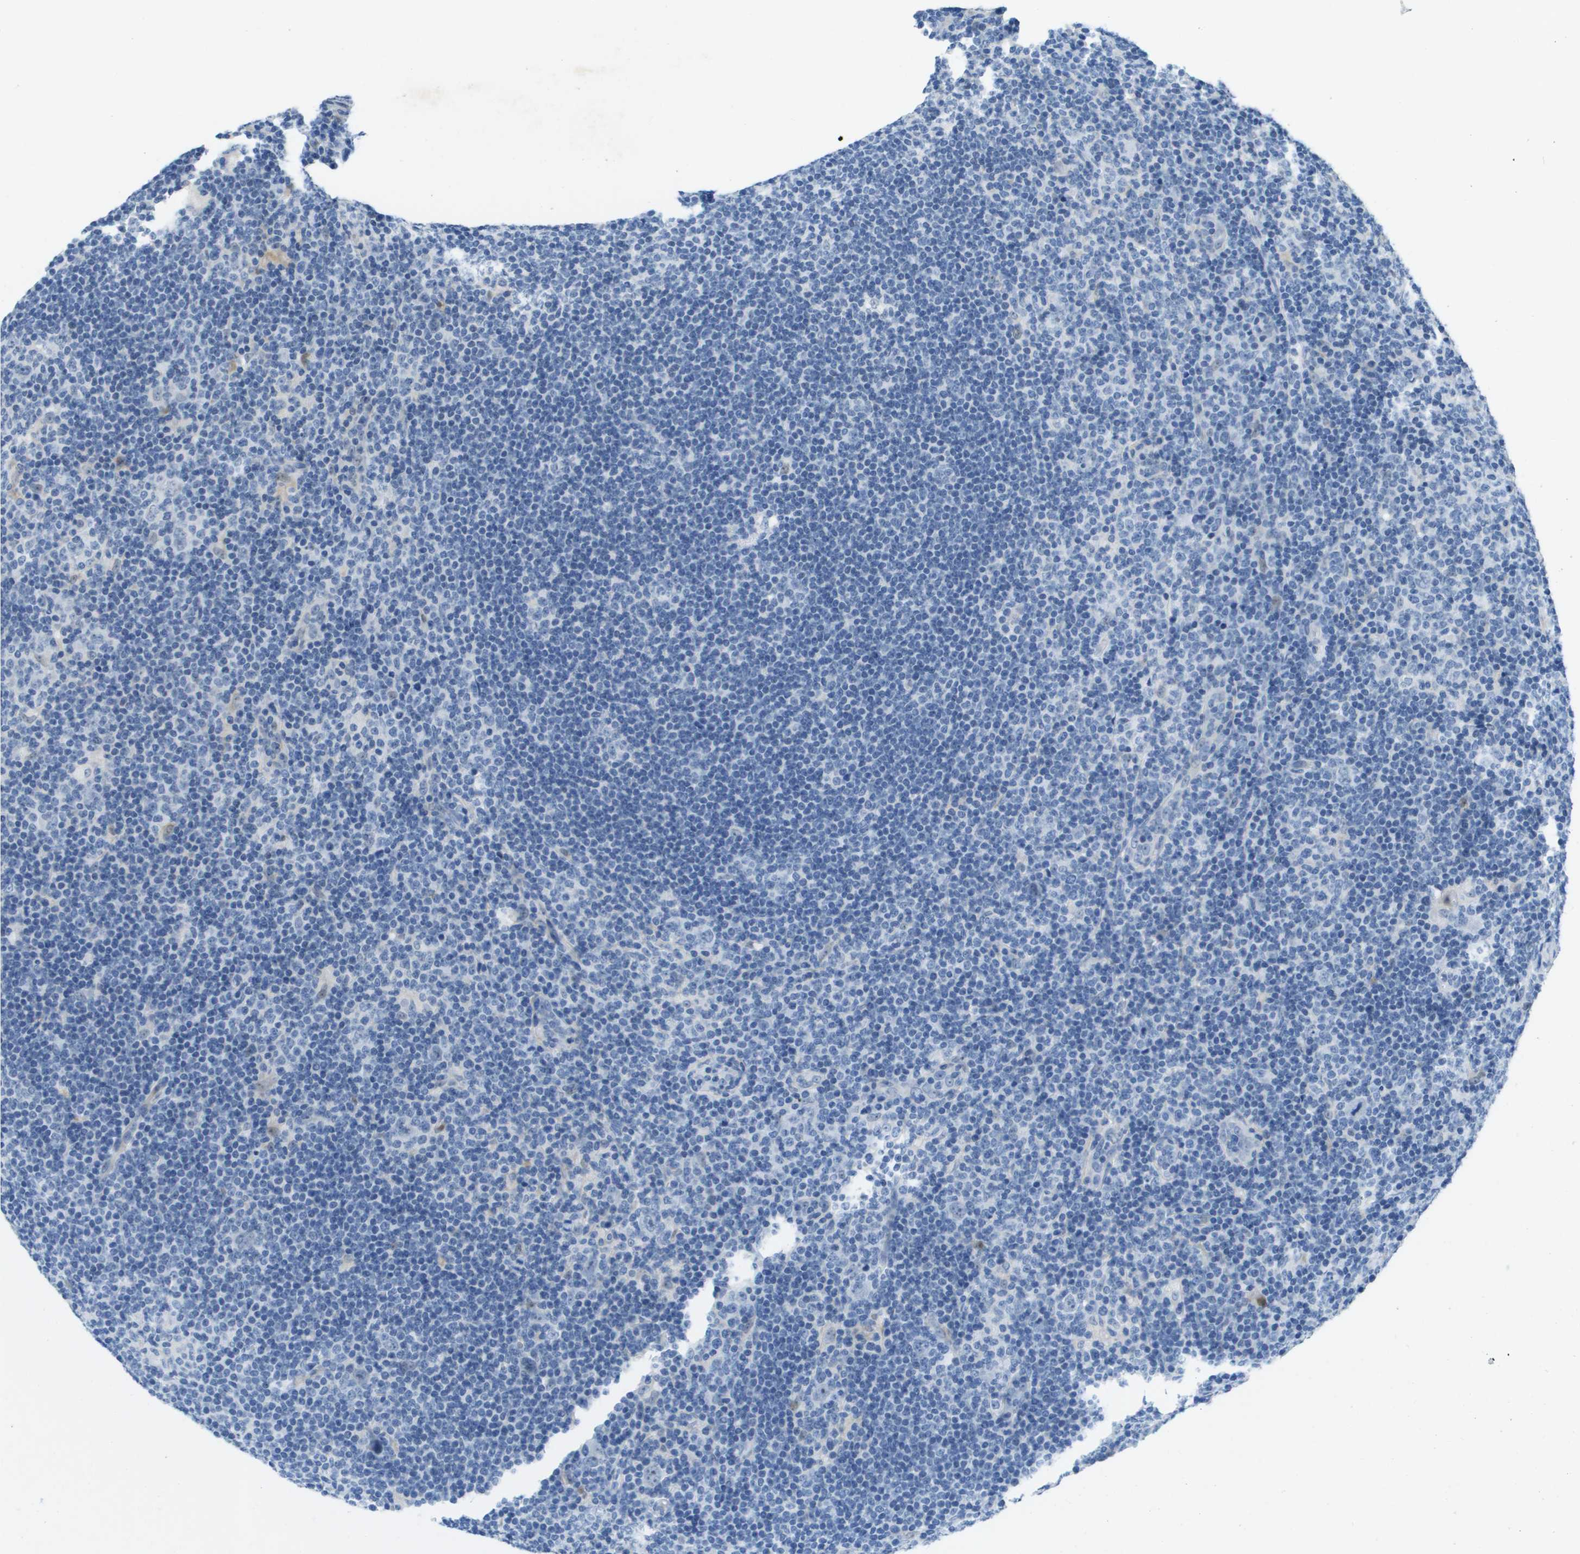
{"staining": {"intensity": "negative", "quantity": "none", "location": "none"}, "tissue": "lymphoma", "cell_type": "Tumor cells", "image_type": "cancer", "snomed": [{"axis": "morphology", "description": "Hodgkin's disease, NOS"}, {"axis": "topography", "description": "Lymph node"}], "caption": "This is an IHC histopathology image of lymphoma. There is no positivity in tumor cells.", "gene": "ITGA6", "patient": {"sex": "female", "age": 57}}